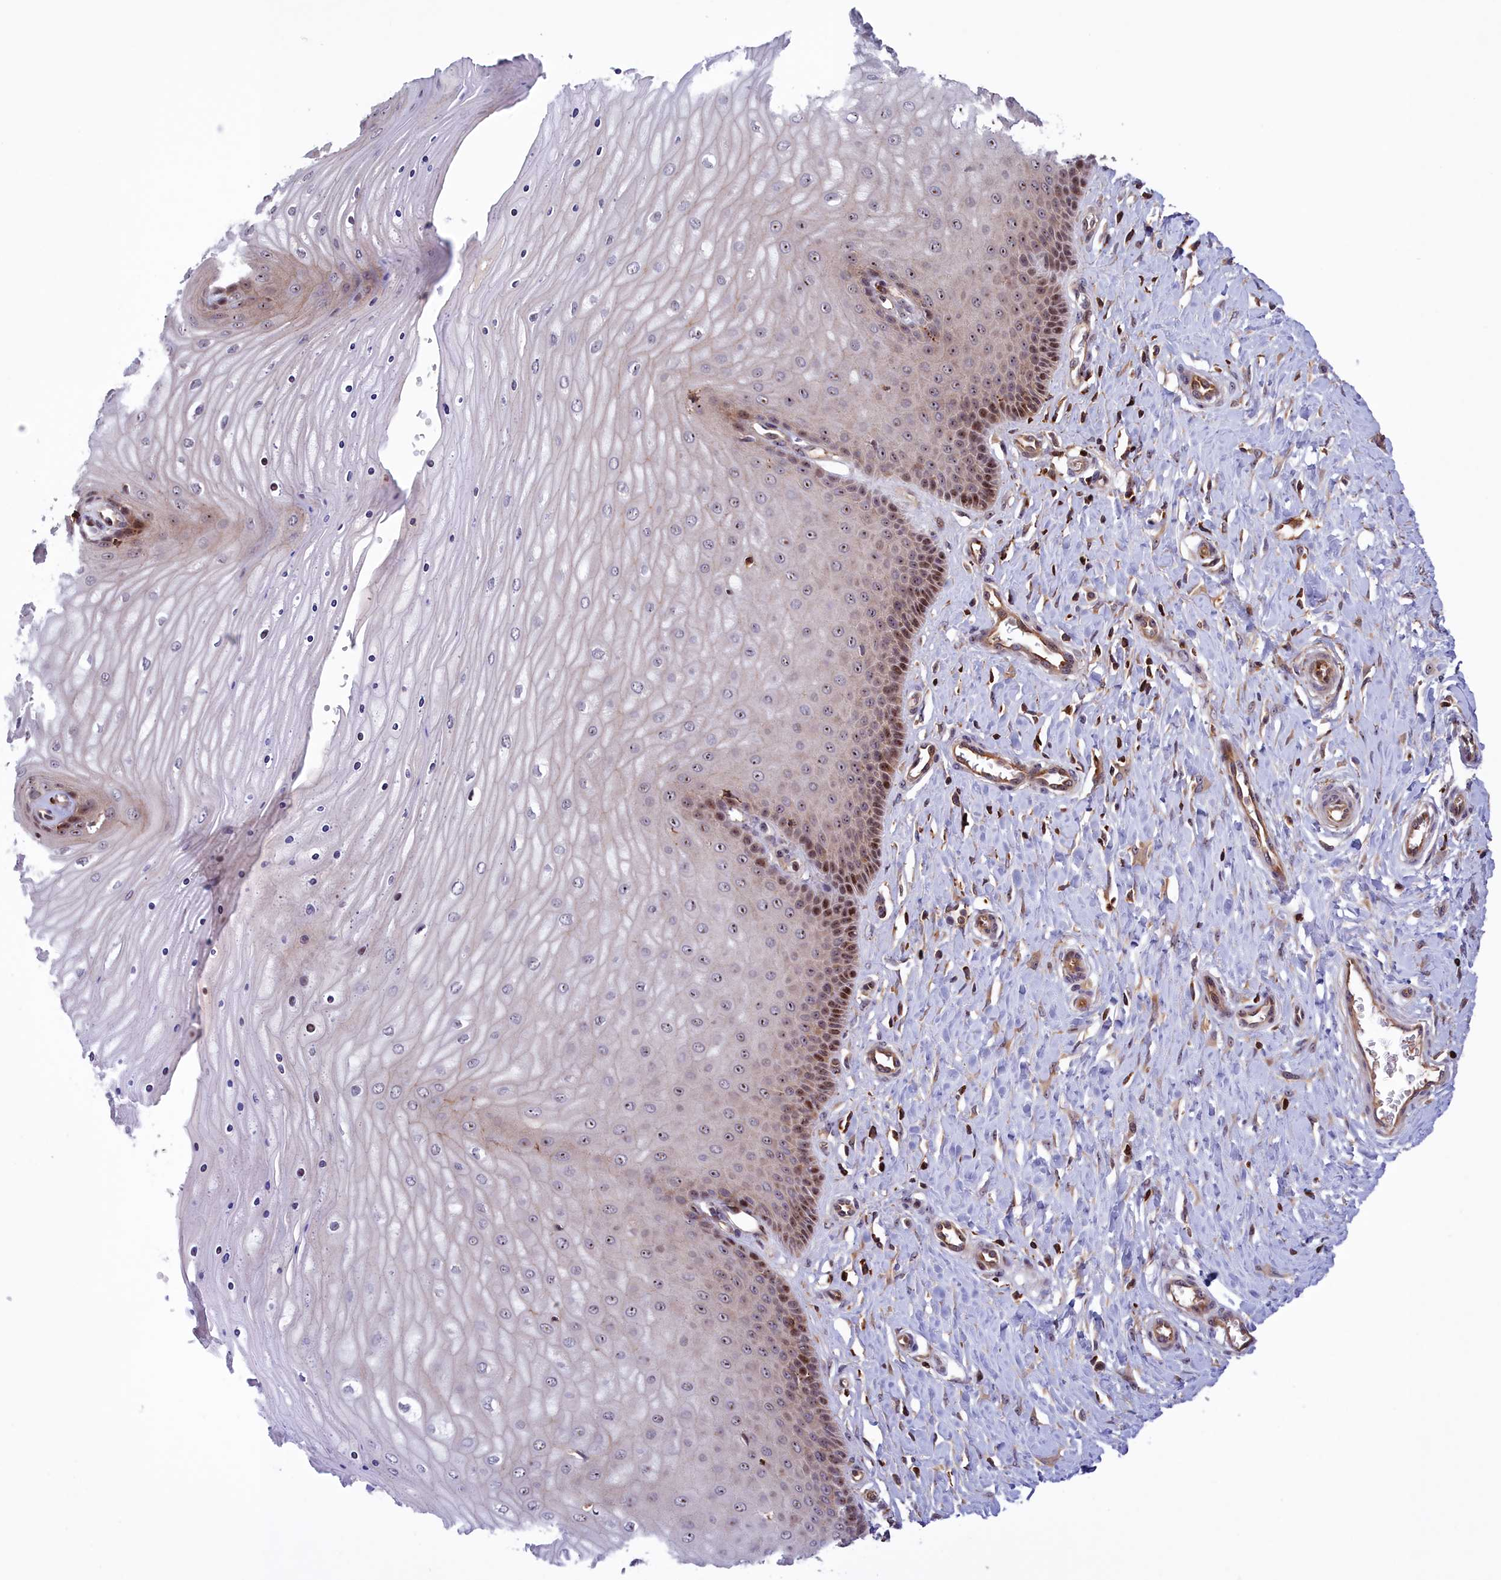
{"staining": {"intensity": "moderate", "quantity": "<25%", "location": "nuclear"}, "tissue": "cervix", "cell_type": "Squamous epithelial cells", "image_type": "normal", "snomed": [{"axis": "morphology", "description": "Normal tissue, NOS"}, {"axis": "topography", "description": "Cervix"}], "caption": "IHC histopathology image of normal cervix stained for a protein (brown), which reveals low levels of moderate nuclear staining in approximately <25% of squamous epithelial cells.", "gene": "NEURL4", "patient": {"sex": "female", "age": 55}}